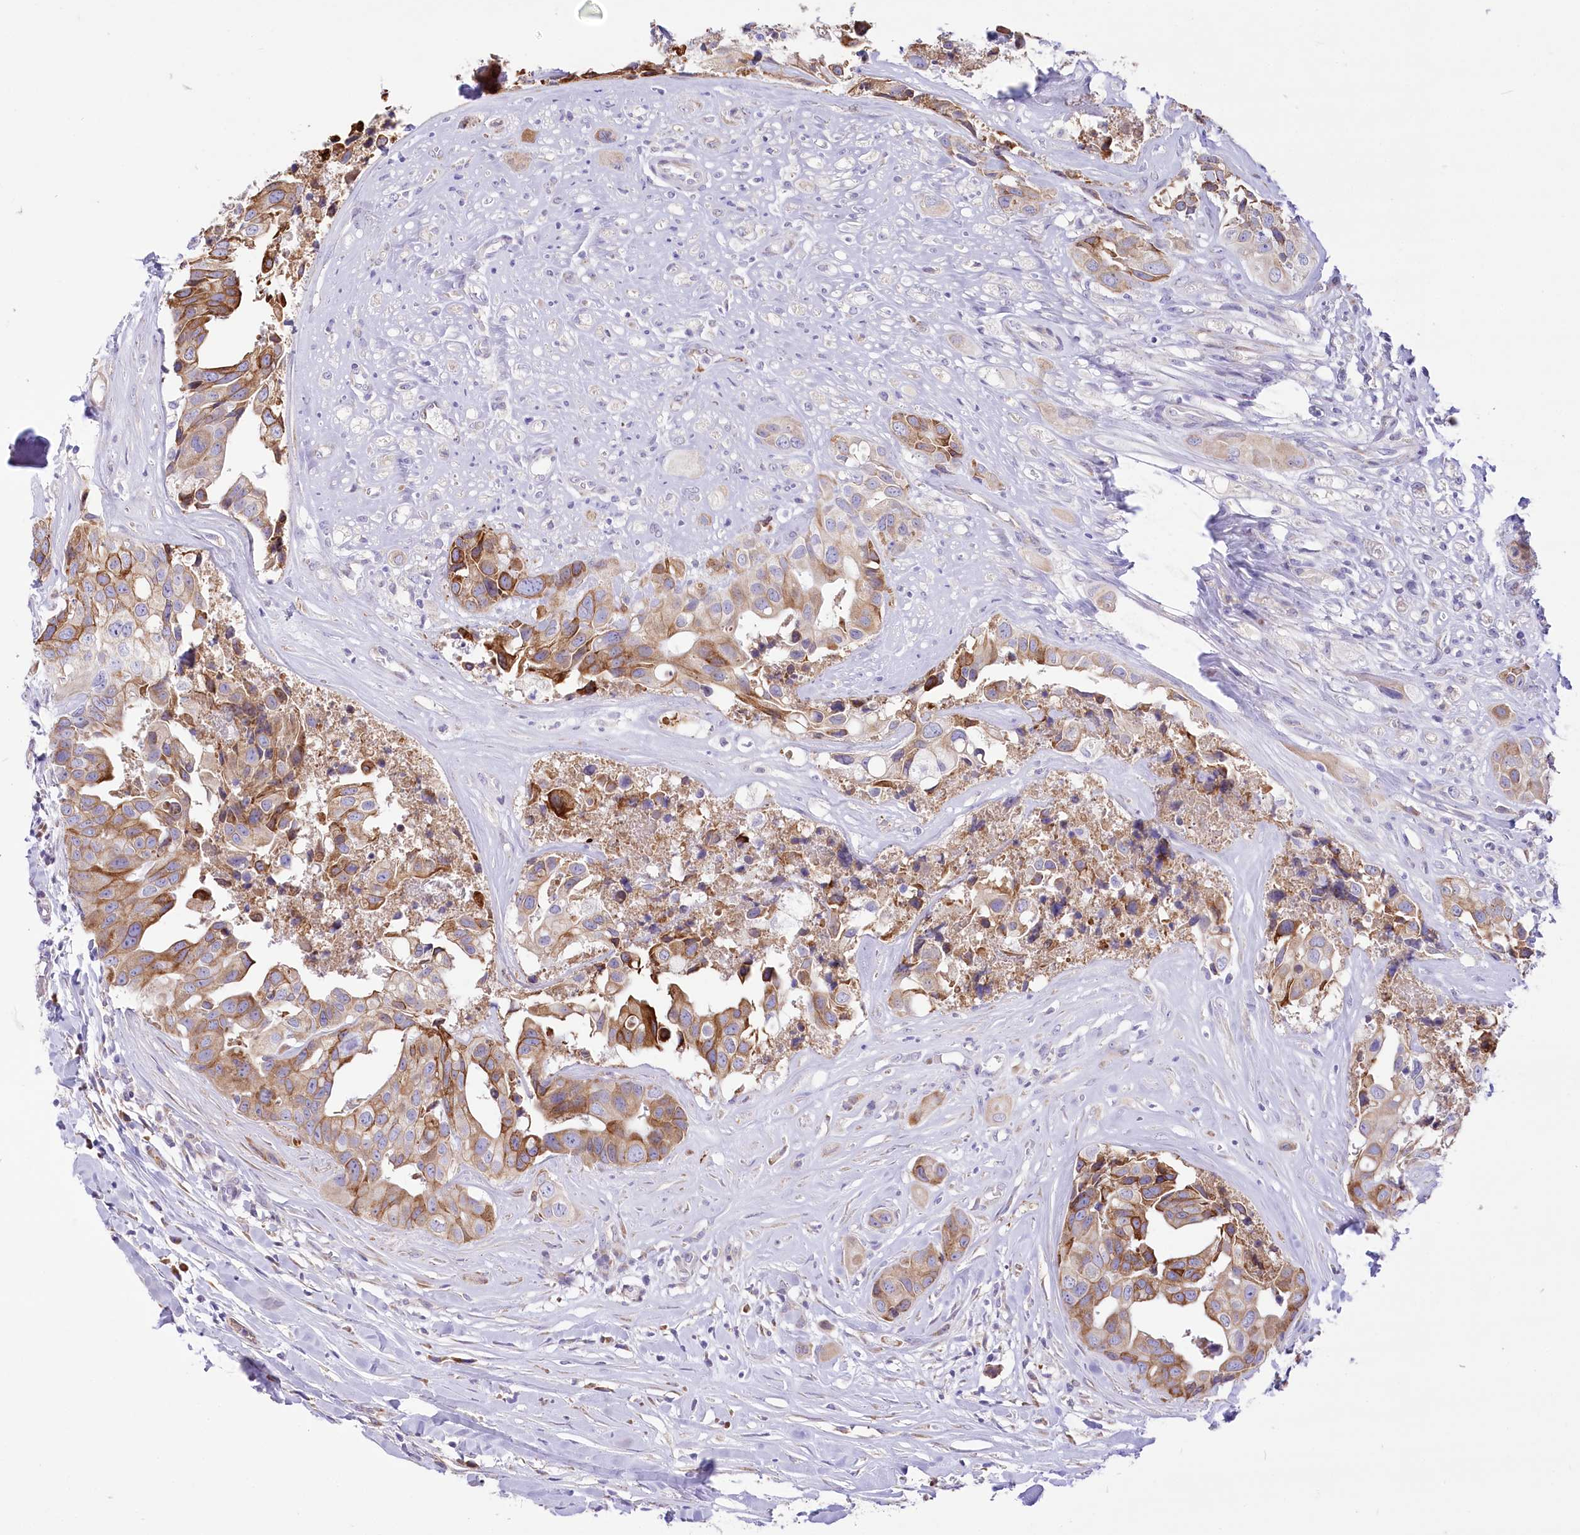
{"staining": {"intensity": "moderate", "quantity": ">75%", "location": "cytoplasmic/membranous"}, "tissue": "head and neck cancer", "cell_type": "Tumor cells", "image_type": "cancer", "snomed": [{"axis": "morphology", "description": "Adenocarcinoma, NOS"}, {"axis": "morphology", "description": "Adenocarcinoma, metastatic, NOS"}, {"axis": "topography", "description": "Head-Neck"}], "caption": "Immunohistochemical staining of human head and neck adenocarcinoma exhibits moderate cytoplasmic/membranous protein expression in approximately >75% of tumor cells.", "gene": "STT3B", "patient": {"sex": "male", "age": 75}}